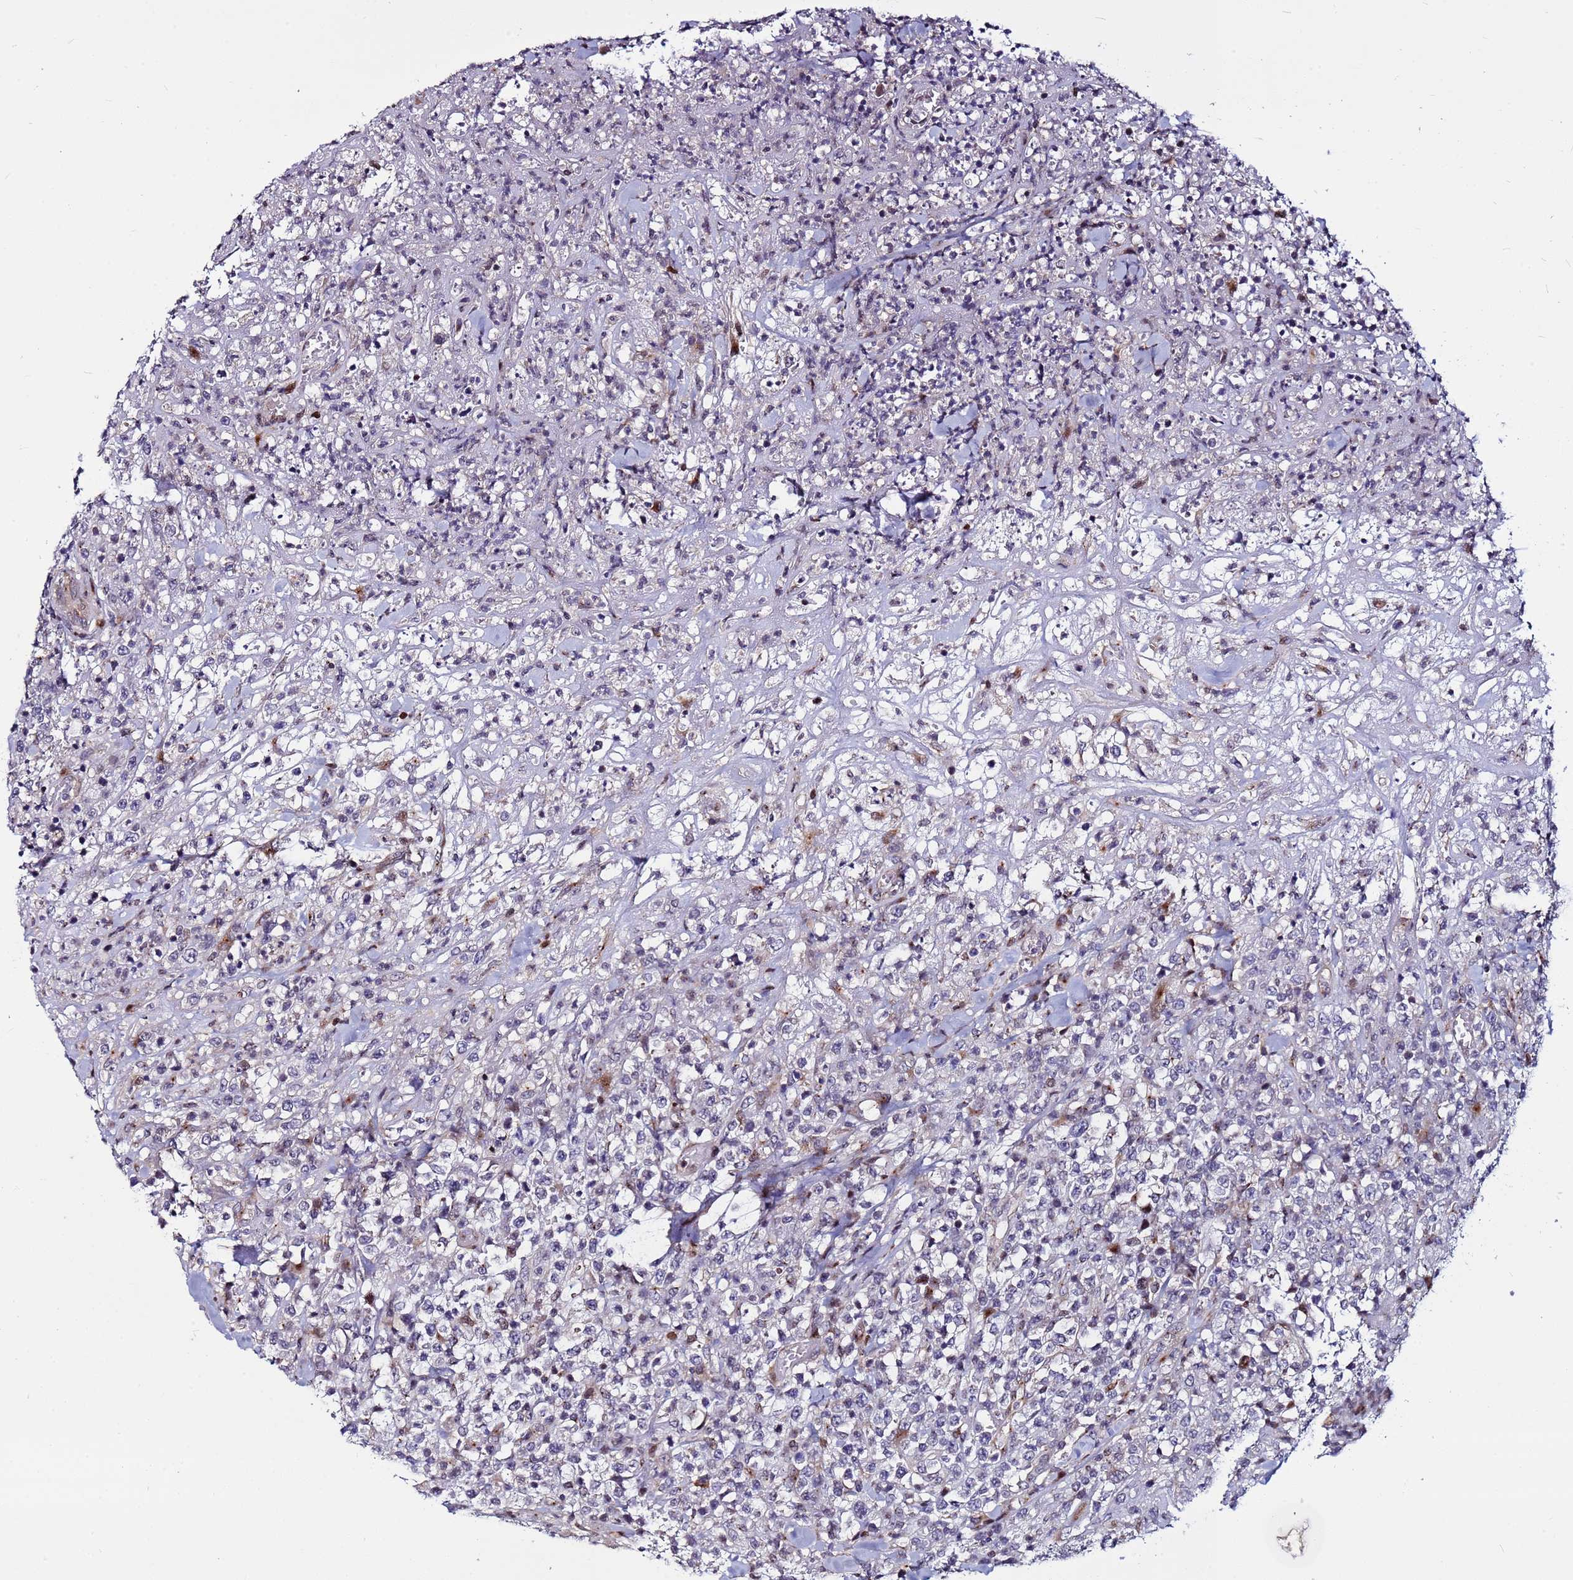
{"staining": {"intensity": "negative", "quantity": "none", "location": "none"}, "tissue": "lymphoma", "cell_type": "Tumor cells", "image_type": "cancer", "snomed": [{"axis": "morphology", "description": "Malignant lymphoma, non-Hodgkin's type, High grade"}, {"axis": "topography", "description": "Colon"}], "caption": "High magnification brightfield microscopy of high-grade malignant lymphoma, non-Hodgkin's type stained with DAB (brown) and counterstained with hematoxylin (blue): tumor cells show no significant expression.", "gene": "WBP11", "patient": {"sex": "female", "age": 53}}